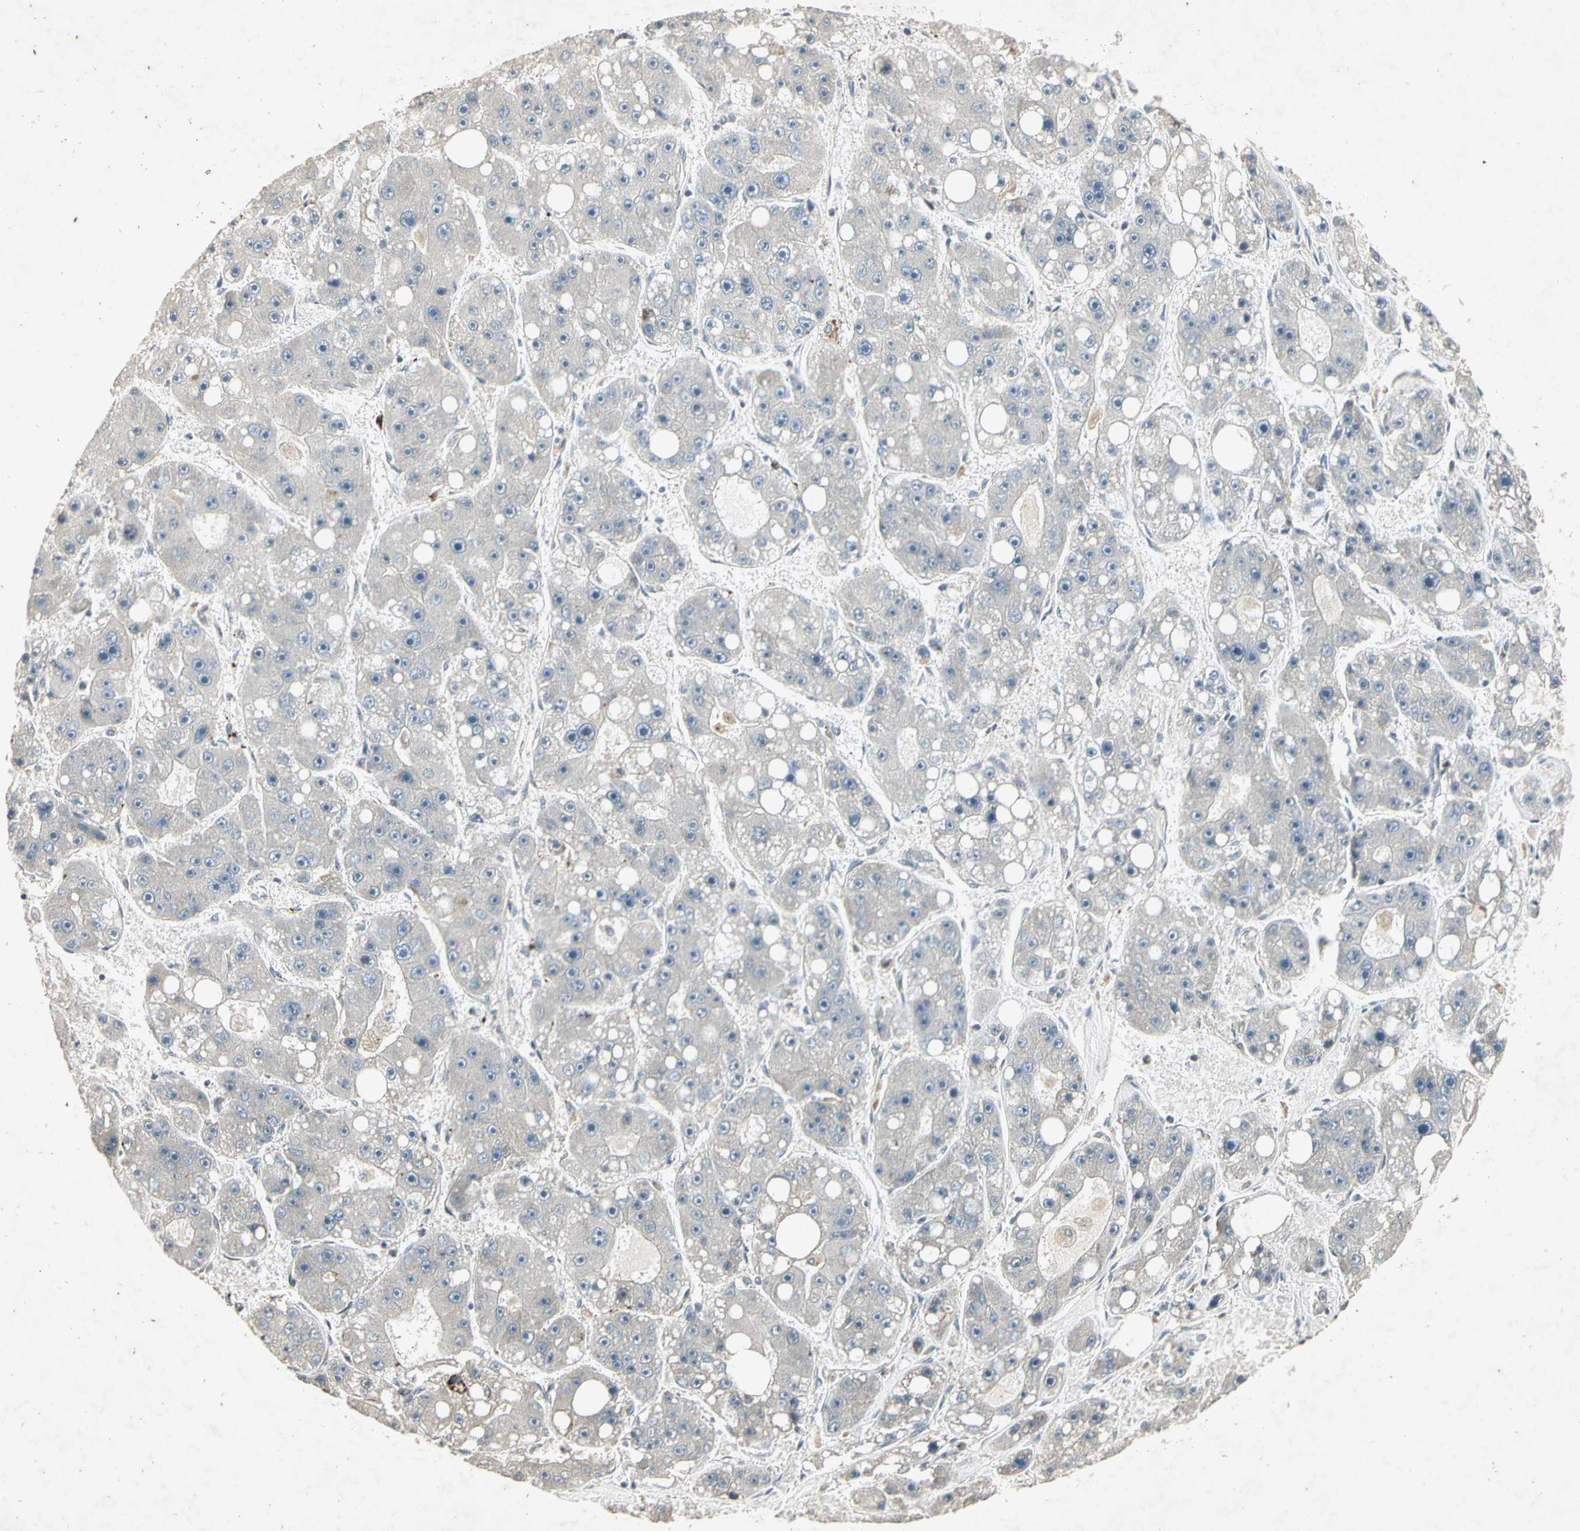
{"staining": {"intensity": "moderate", "quantity": "<25%", "location": "cytoplasmic/membranous"}, "tissue": "liver cancer", "cell_type": "Tumor cells", "image_type": "cancer", "snomed": [{"axis": "morphology", "description": "Carcinoma, Hepatocellular, NOS"}, {"axis": "topography", "description": "Liver"}], "caption": "There is low levels of moderate cytoplasmic/membranous staining in tumor cells of hepatocellular carcinoma (liver), as demonstrated by immunohistochemical staining (brown color).", "gene": "TEK", "patient": {"sex": "female", "age": 61}}